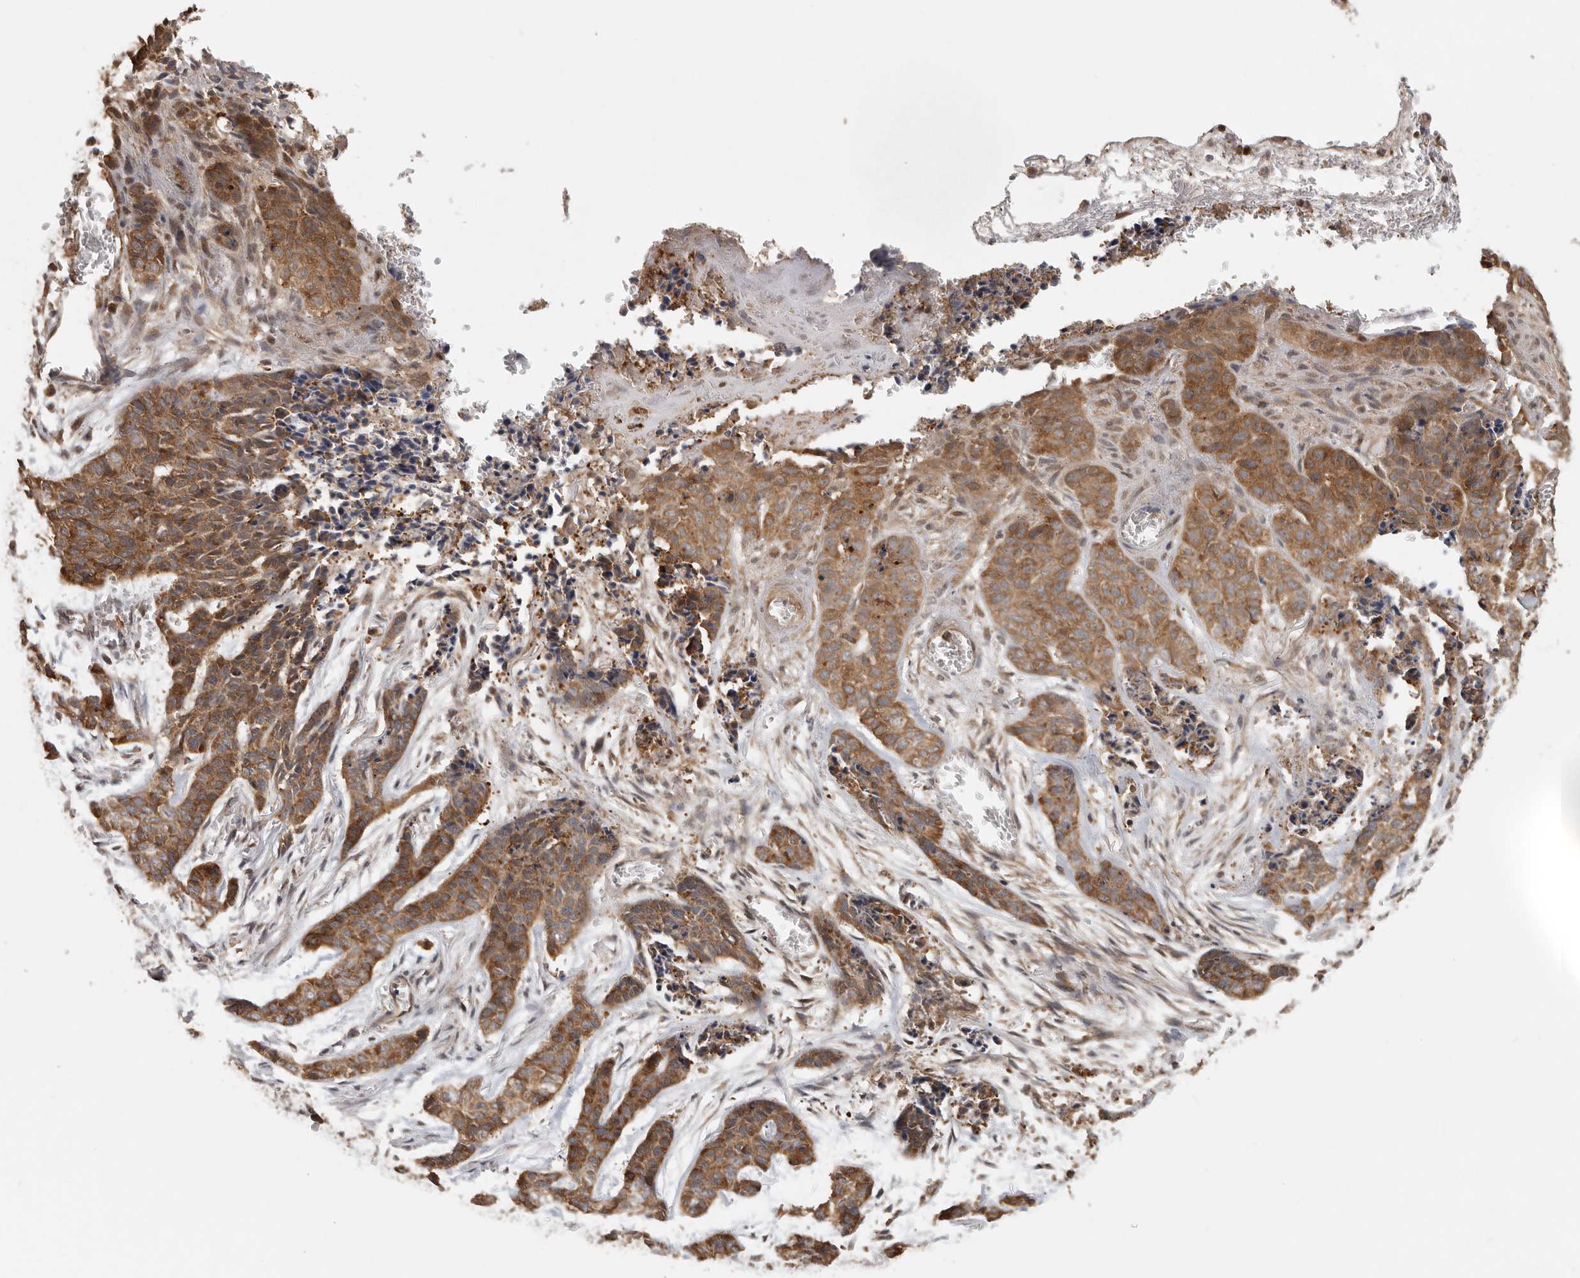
{"staining": {"intensity": "moderate", "quantity": ">75%", "location": "cytoplasmic/membranous"}, "tissue": "skin cancer", "cell_type": "Tumor cells", "image_type": "cancer", "snomed": [{"axis": "morphology", "description": "Basal cell carcinoma"}, {"axis": "topography", "description": "Skin"}], "caption": "Immunohistochemistry of skin cancer demonstrates medium levels of moderate cytoplasmic/membranous positivity in approximately >75% of tumor cells.", "gene": "CCT8", "patient": {"sex": "female", "age": 64}}